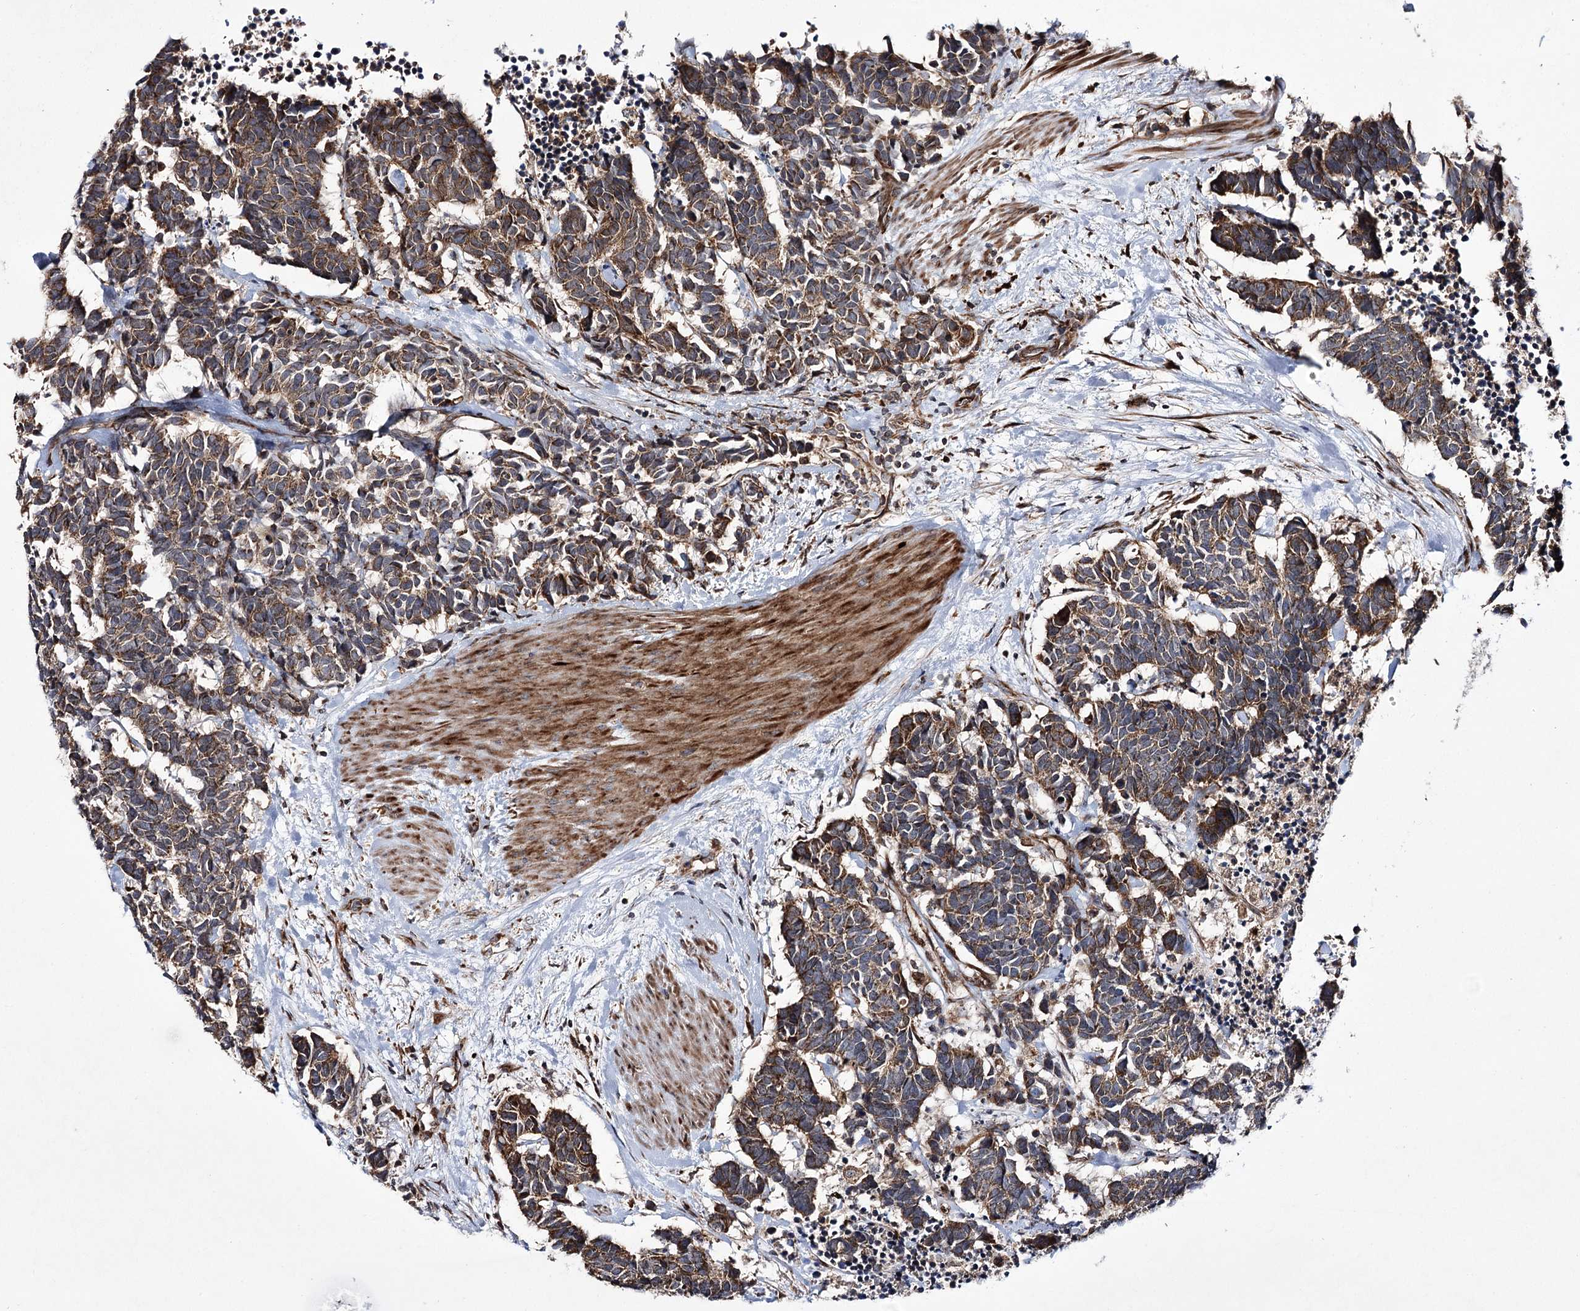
{"staining": {"intensity": "moderate", "quantity": ">75%", "location": "cytoplasmic/membranous"}, "tissue": "carcinoid", "cell_type": "Tumor cells", "image_type": "cancer", "snomed": [{"axis": "morphology", "description": "Carcinoma, NOS"}, {"axis": "morphology", "description": "Carcinoid, malignant, NOS"}, {"axis": "topography", "description": "Urinary bladder"}], "caption": "Carcinoid was stained to show a protein in brown. There is medium levels of moderate cytoplasmic/membranous staining in about >75% of tumor cells.", "gene": "HECTD2", "patient": {"sex": "male", "age": 57}}